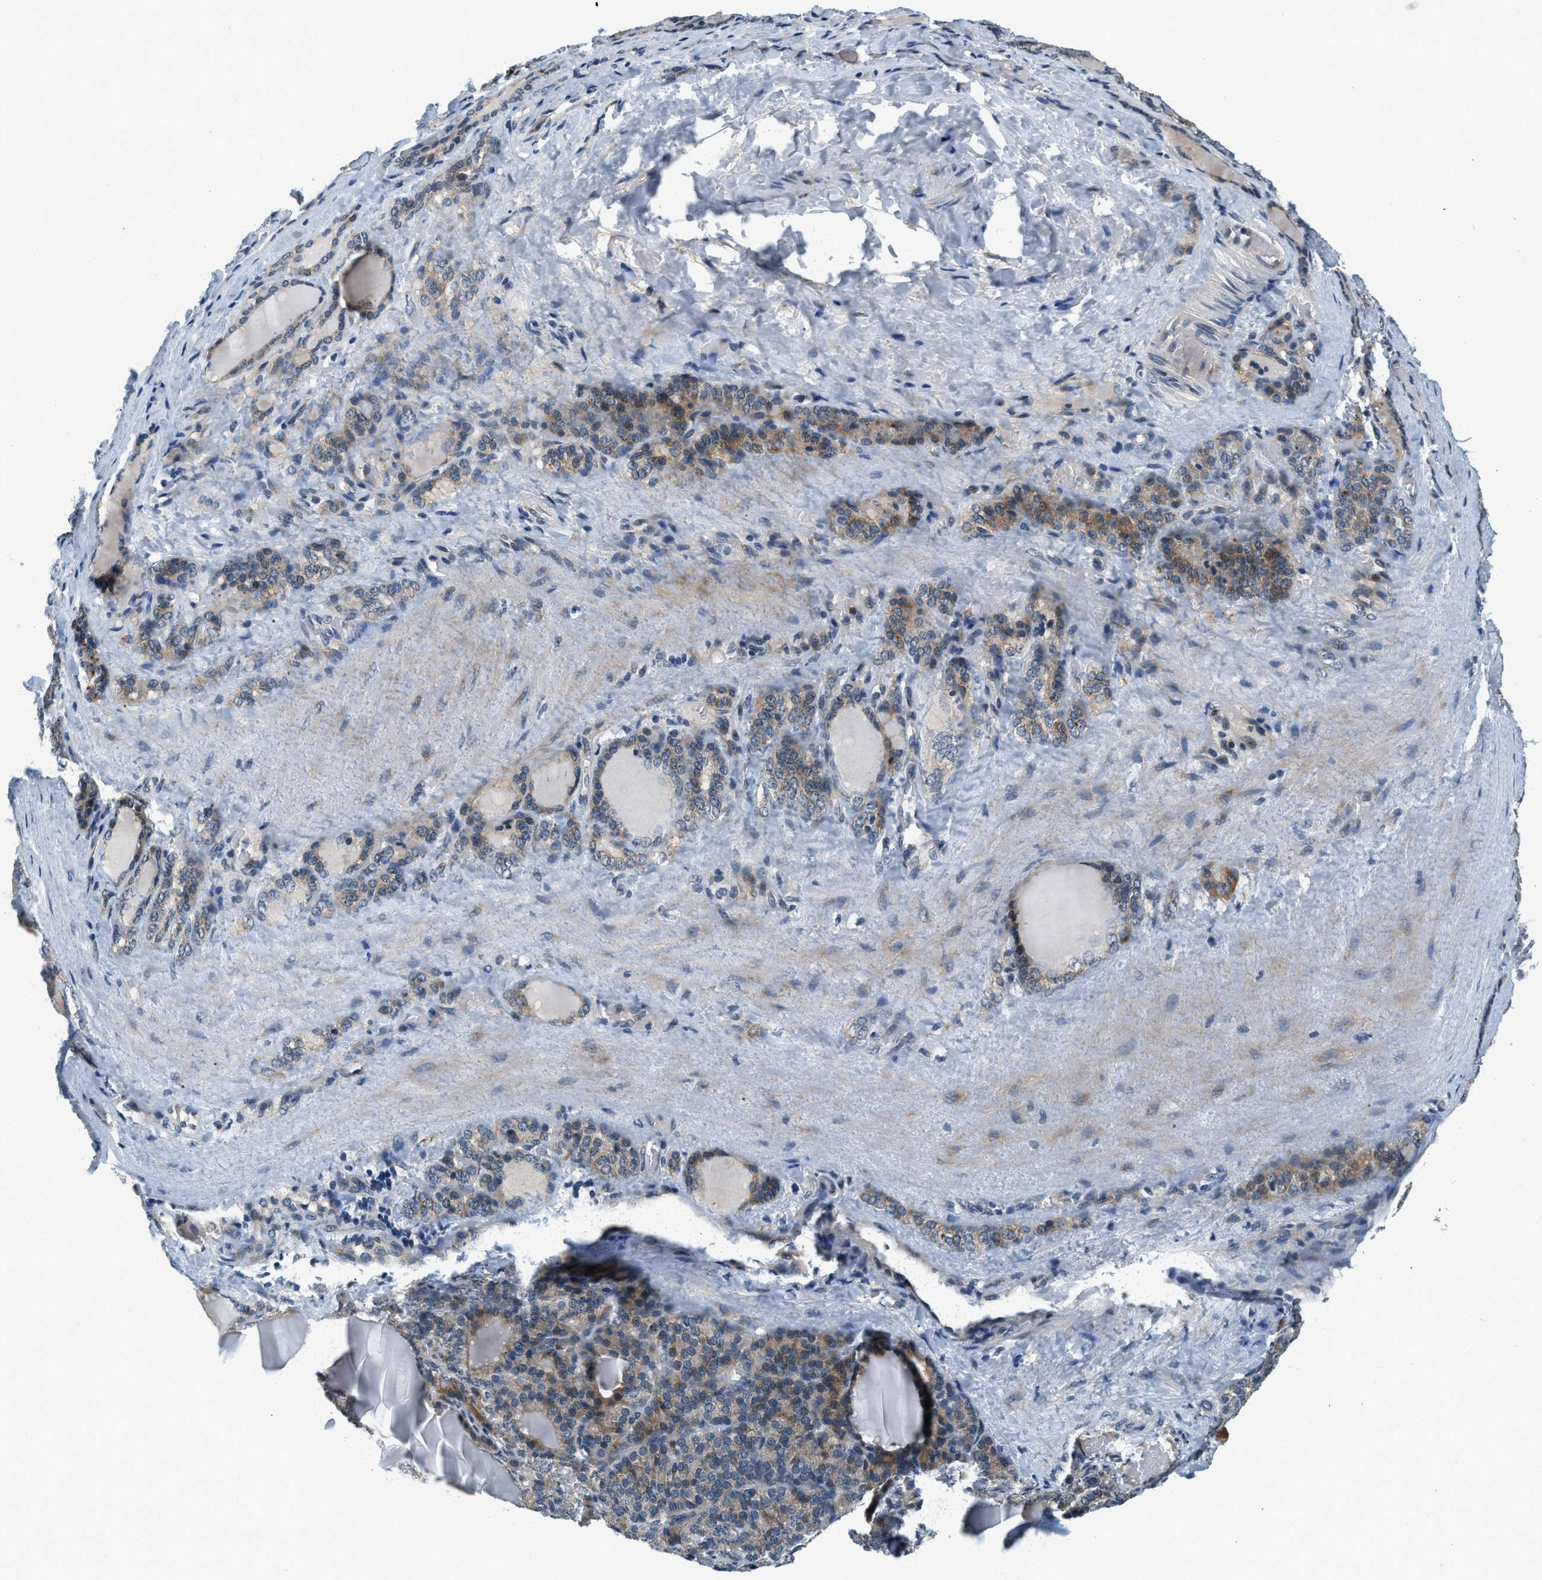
{"staining": {"intensity": "moderate", "quantity": ">75%", "location": "cytoplasmic/membranous"}, "tissue": "thyroid gland", "cell_type": "Glandular cells", "image_type": "normal", "snomed": [{"axis": "morphology", "description": "Normal tissue, NOS"}, {"axis": "topography", "description": "Thyroid gland"}], "caption": "Protein expression analysis of benign thyroid gland reveals moderate cytoplasmic/membranous expression in about >75% of glandular cells.", "gene": "YAE1", "patient": {"sex": "female", "age": 28}}